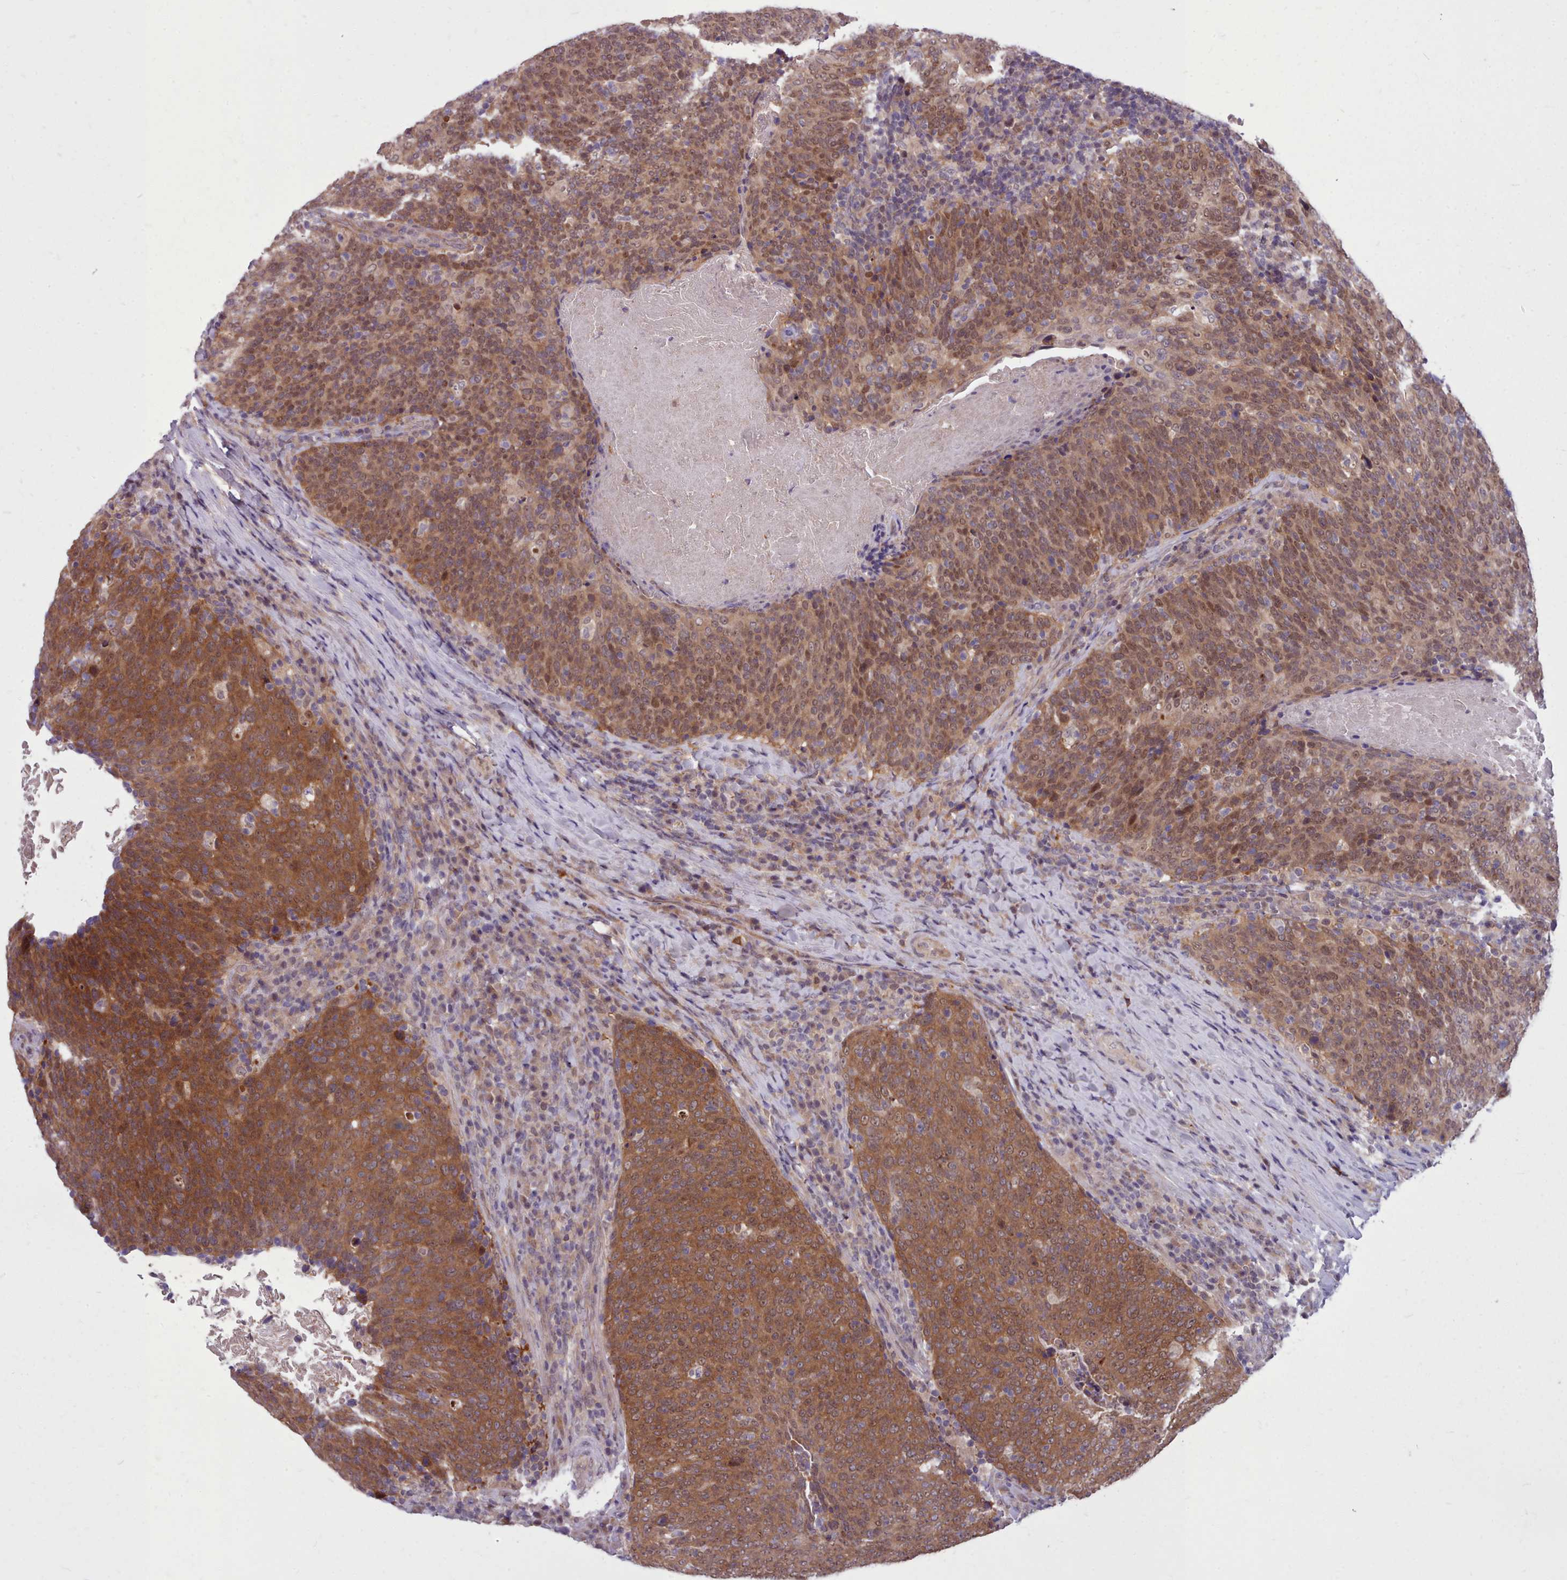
{"staining": {"intensity": "moderate", "quantity": ">75%", "location": "cytoplasmic/membranous,nuclear"}, "tissue": "head and neck cancer", "cell_type": "Tumor cells", "image_type": "cancer", "snomed": [{"axis": "morphology", "description": "Squamous cell carcinoma, NOS"}, {"axis": "morphology", "description": "Squamous cell carcinoma, metastatic, NOS"}, {"axis": "topography", "description": "Lymph node"}, {"axis": "topography", "description": "Head-Neck"}], "caption": "A histopathology image of head and neck squamous cell carcinoma stained for a protein displays moderate cytoplasmic/membranous and nuclear brown staining in tumor cells.", "gene": "AHCY", "patient": {"sex": "male", "age": 62}}